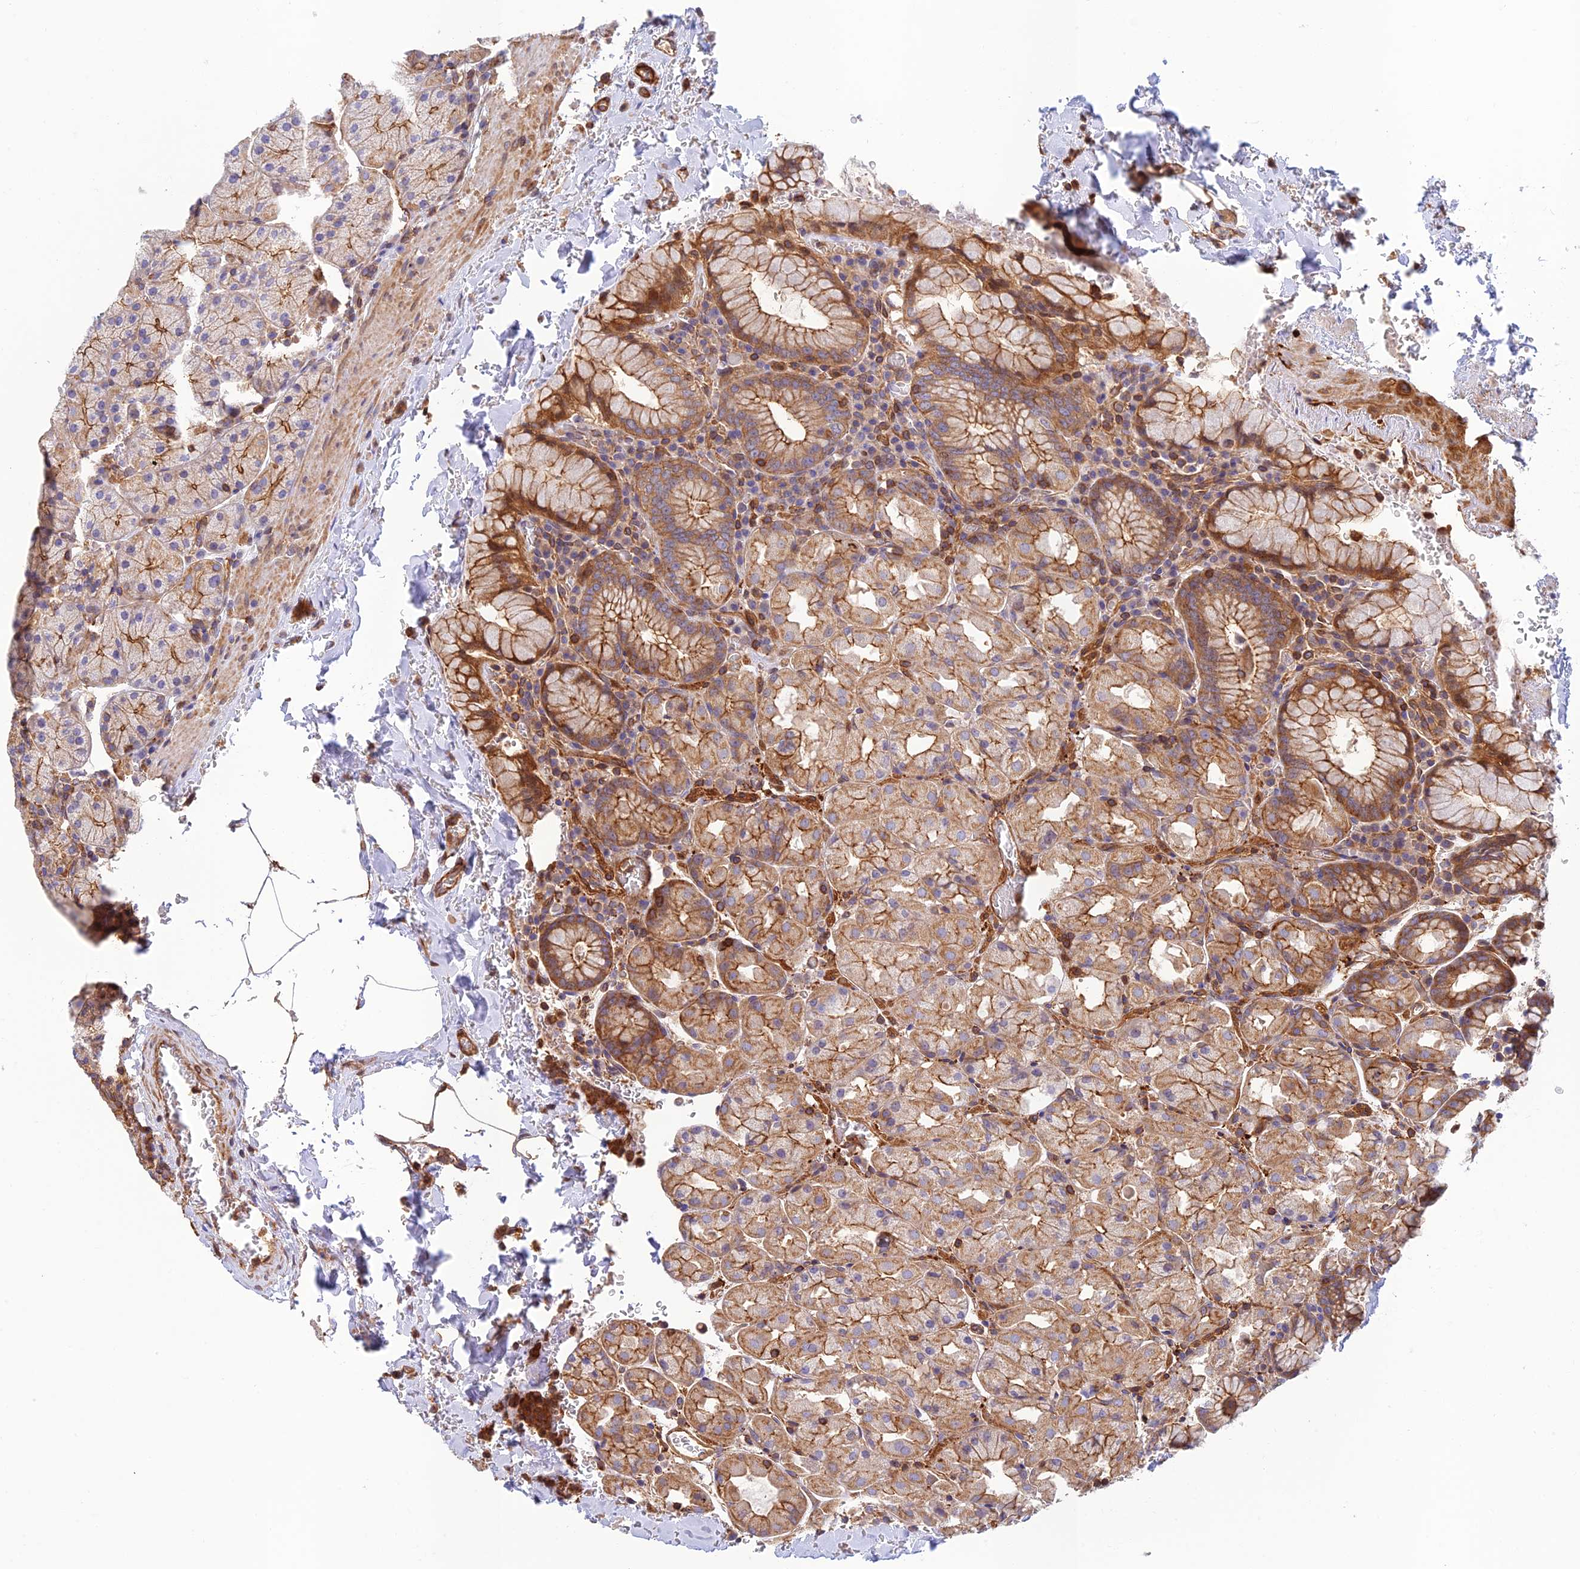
{"staining": {"intensity": "strong", "quantity": "25%-75%", "location": "cytoplasmic/membranous"}, "tissue": "stomach", "cell_type": "Glandular cells", "image_type": "normal", "snomed": [{"axis": "morphology", "description": "Normal tissue, NOS"}, {"axis": "topography", "description": "Stomach, upper"}, {"axis": "topography", "description": "Stomach, lower"}], "caption": "Immunohistochemical staining of normal stomach demonstrates 25%-75% levels of strong cytoplasmic/membranous protein staining in approximately 25%-75% of glandular cells. (DAB (3,3'-diaminobenzidine) IHC, brown staining for protein, blue staining for nuclei).", "gene": "PPP1R12C", "patient": {"sex": "male", "age": 80}}